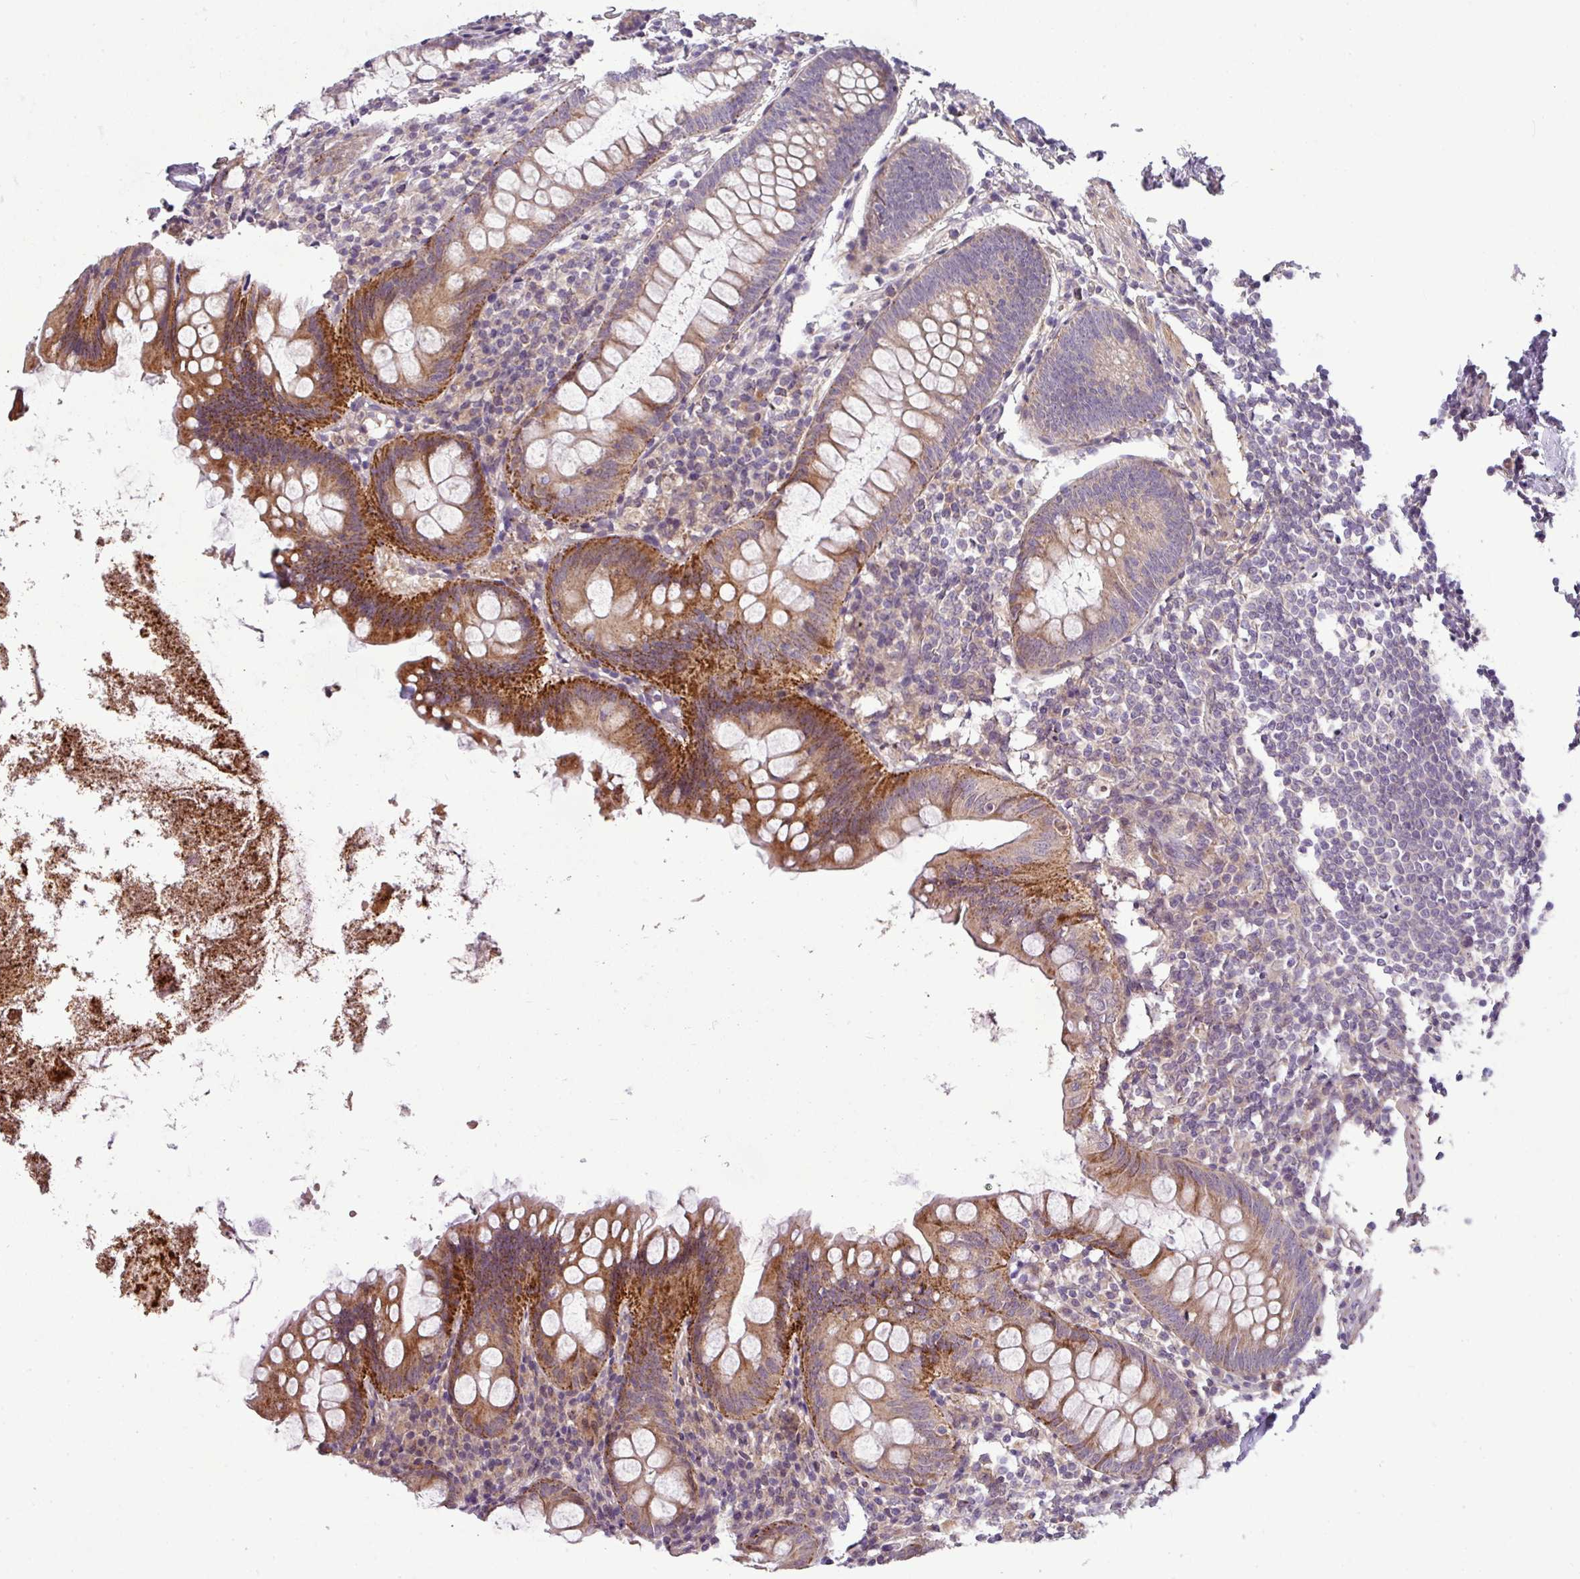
{"staining": {"intensity": "strong", "quantity": "25%-75%", "location": "cytoplasmic/membranous"}, "tissue": "appendix", "cell_type": "Glandular cells", "image_type": "normal", "snomed": [{"axis": "morphology", "description": "Normal tissue, NOS"}, {"axis": "topography", "description": "Appendix"}], "caption": "Appendix stained for a protein reveals strong cytoplasmic/membranous positivity in glandular cells. The protein of interest is shown in brown color, while the nuclei are stained blue.", "gene": "ZNF35", "patient": {"sex": "female", "age": 51}}